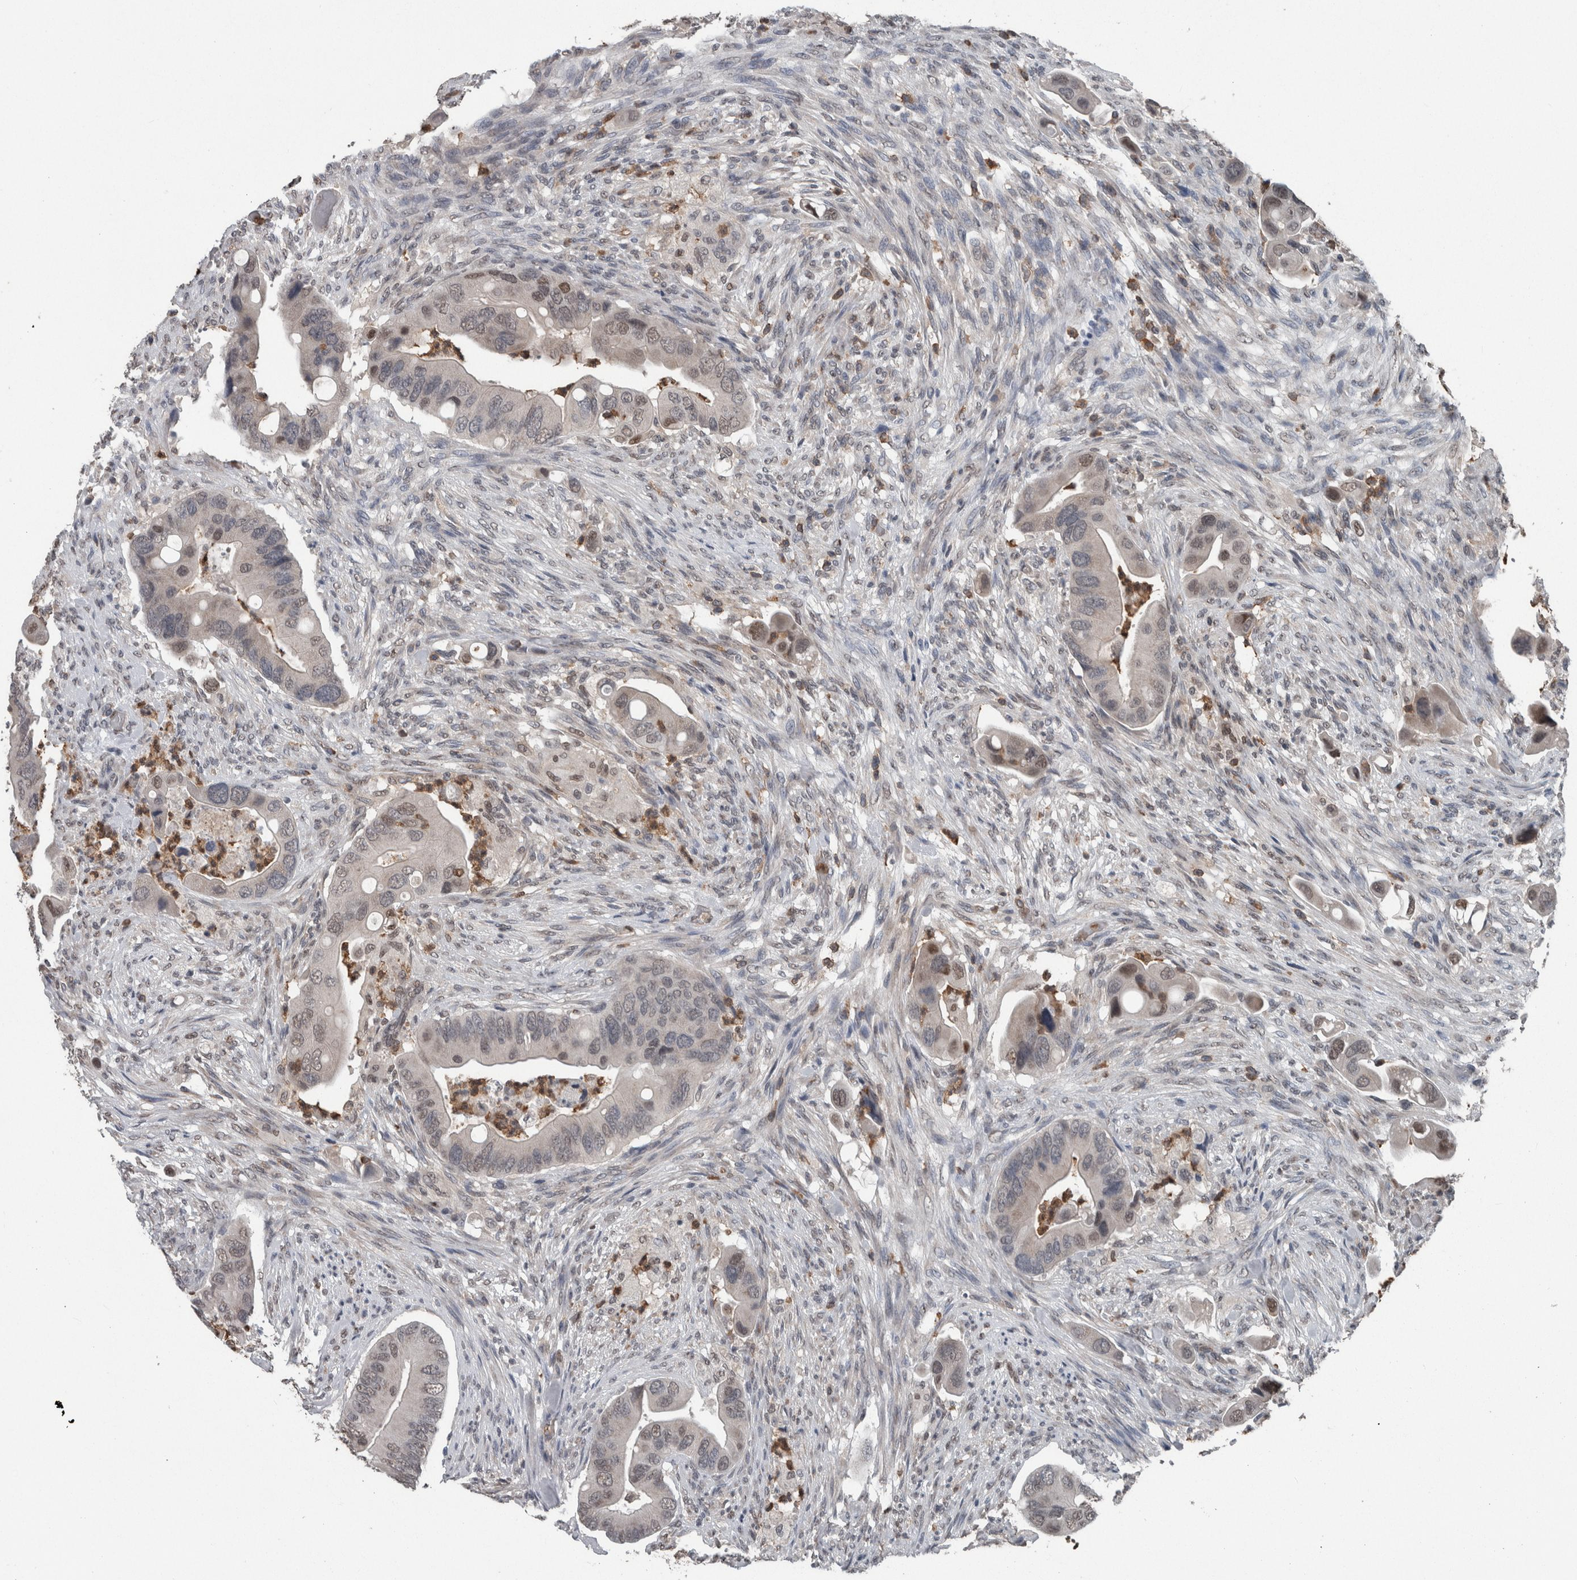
{"staining": {"intensity": "moderate", "quantity": "<25%", "location": "nuclear"}, "tissue": "colorectal cancer", "cell_type": "Tumor cells", "image_type": "cancer", "snomed": [{"axis": "morphology", "description": "Adenocarcinoma, NOS"}, {"axis": "topography", "description": "Rectum"}], "caption": "DAB (3,3'-diaminobenzidine) immunohistochemical staining of human colorectal cancer (adenocarcinoma) reveals moderate nuclear protein positivity in about <25% of tumor cells. The protein is stained brown, and the nuclei are stained in blue (DAB (3,3'-diaminobenzidine) IHC with brightfield microscopy, high magnification).", "gene": "MAFF", "patient": {"sex": "female", "age": 57}}